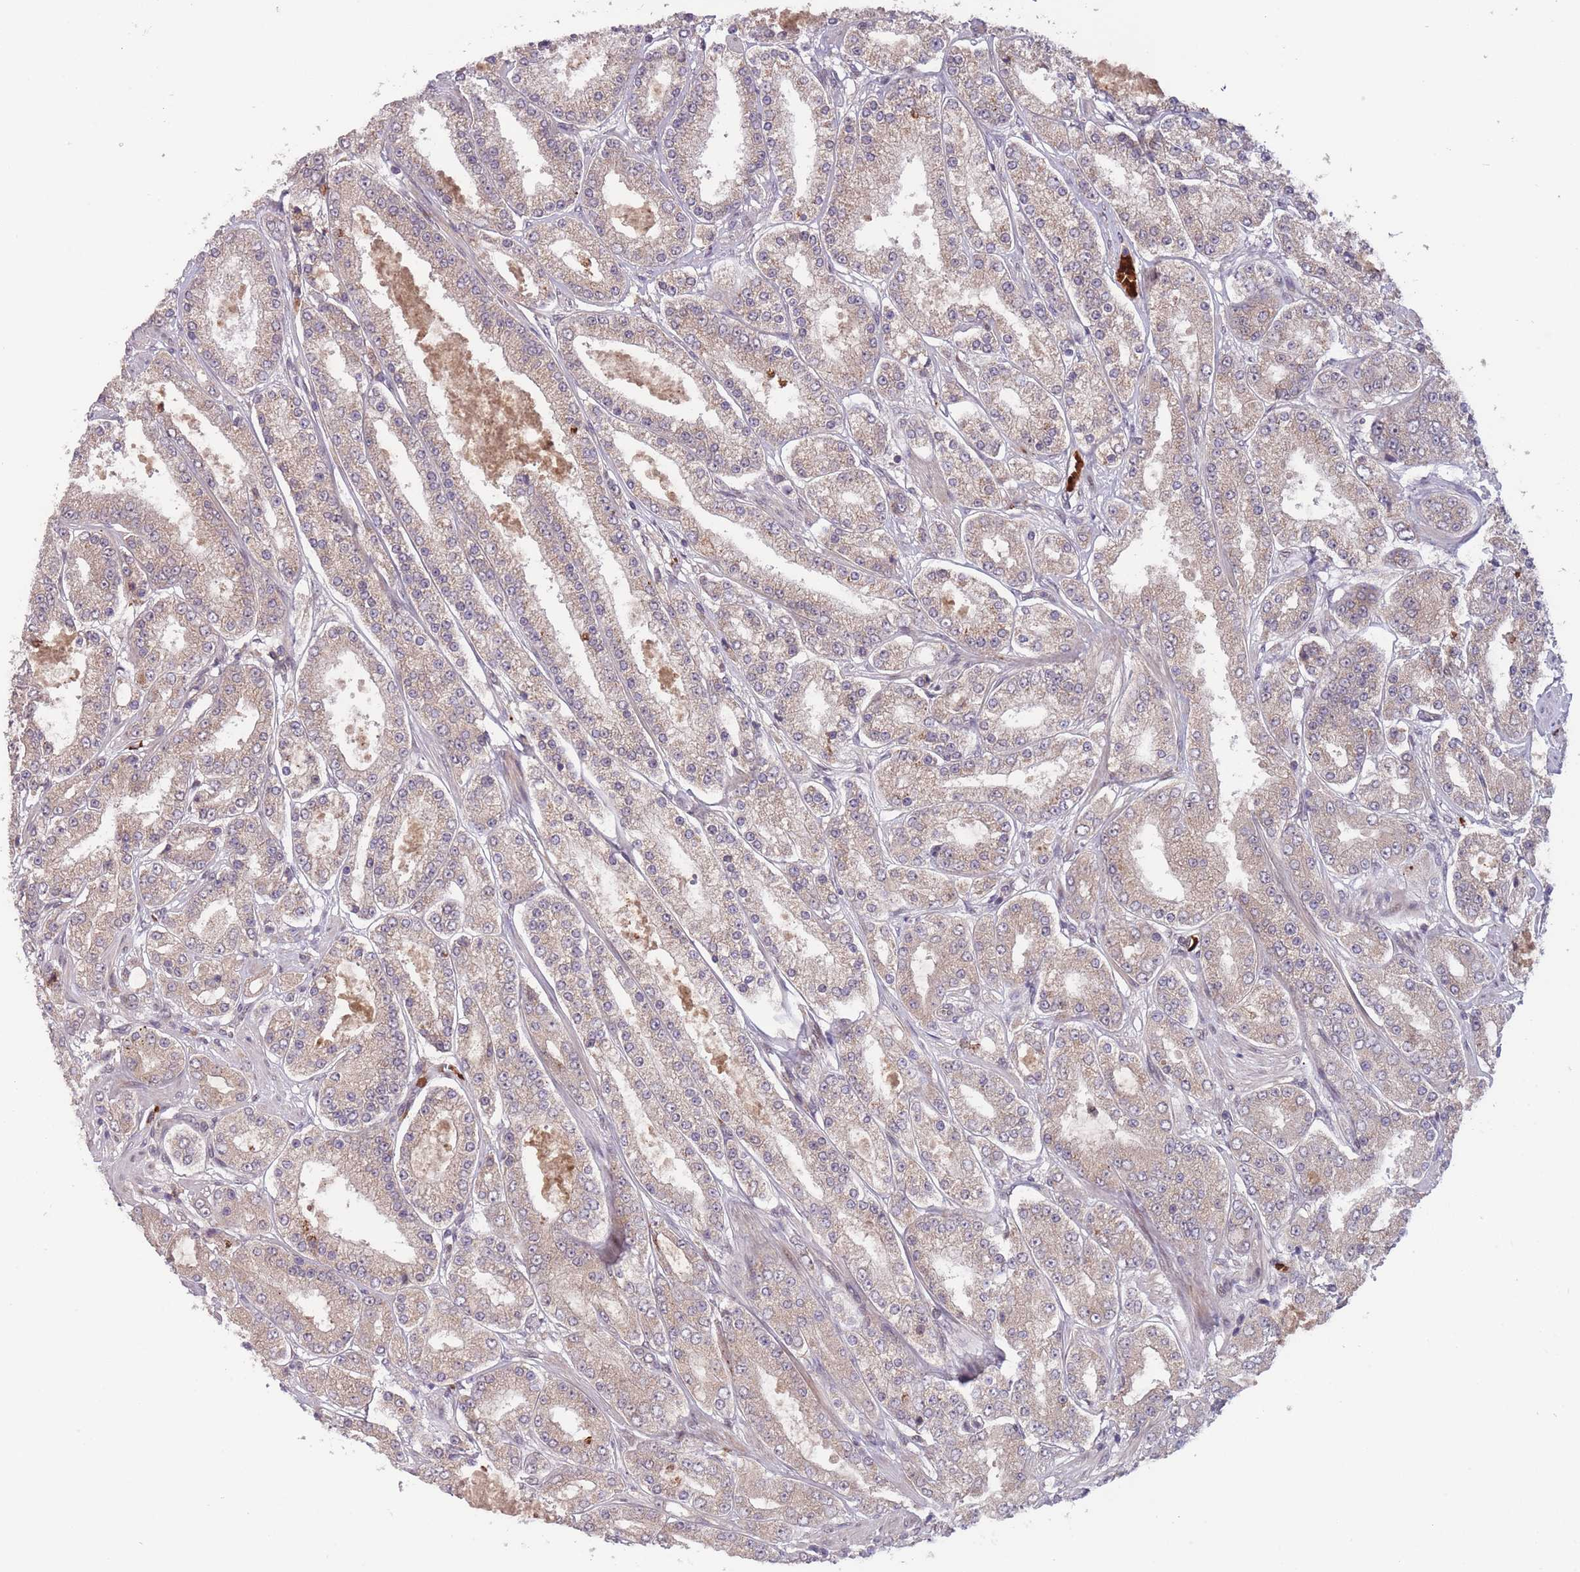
{"staining": {"intensity": "weak", "quantity": "25%-75%", "location": "cytoplasmic/membranous"}, "tissue": "prostate cancer", "cell_type": "Tumor cells", "image_type": "cancer", "snomed": [{"axis": "morphology", "description": "Adenocarcinoma, High grade"}, {"axis": "topography", "description": "Prostate"}], "caption": "Protein expression analysis of prostate cancer displays weak cytoplasmic/membranous expression in about 25%-75% of tumor cells.", "gene": "SECTM1", "patient": {"sex": "male", "age": 68}}